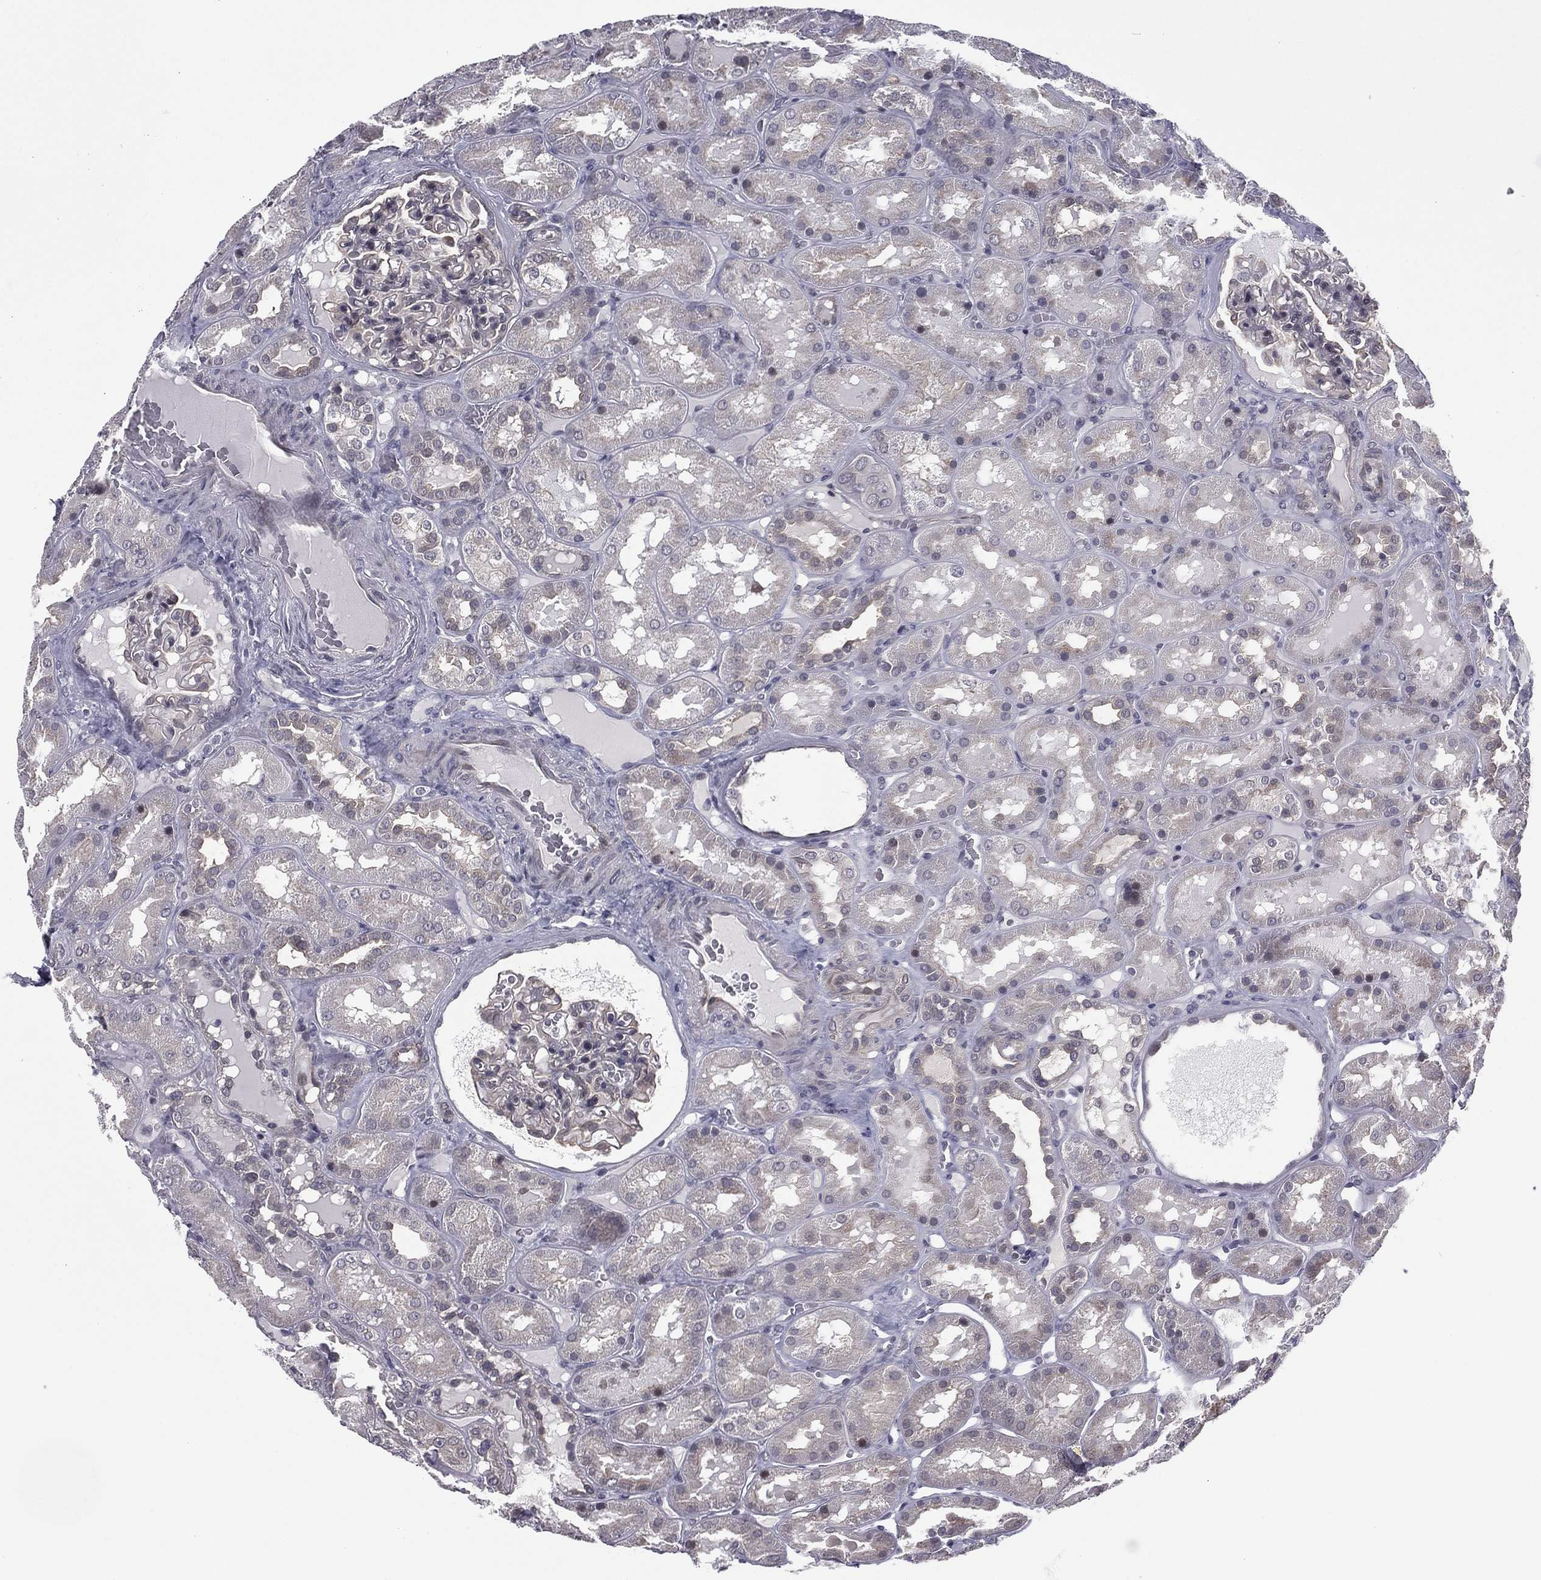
{"staining": {"intensity": "negative", "quantity": "none", "location": "none"}, "tissue": "kidney", "cell_type": "Cells in glomeruli", "image_type": "normal", "snomed": [{"axis": "morphology", "description": "Normal tissue, NOS"}, {"axis": "topography", "description": "Kidney"}], "caption": "Normal kidney was stained to show a protein in brown. There is no significant positivity in cells in glomeruli. (Stains: DAB (3,3'-diaminobenzidine) IHC with hematoxylin counter stain, Microscopy: brightfield microscopy at high magnification).", "gene": "ACTRT2", "patient": {"sex": "male", "age": 73}}